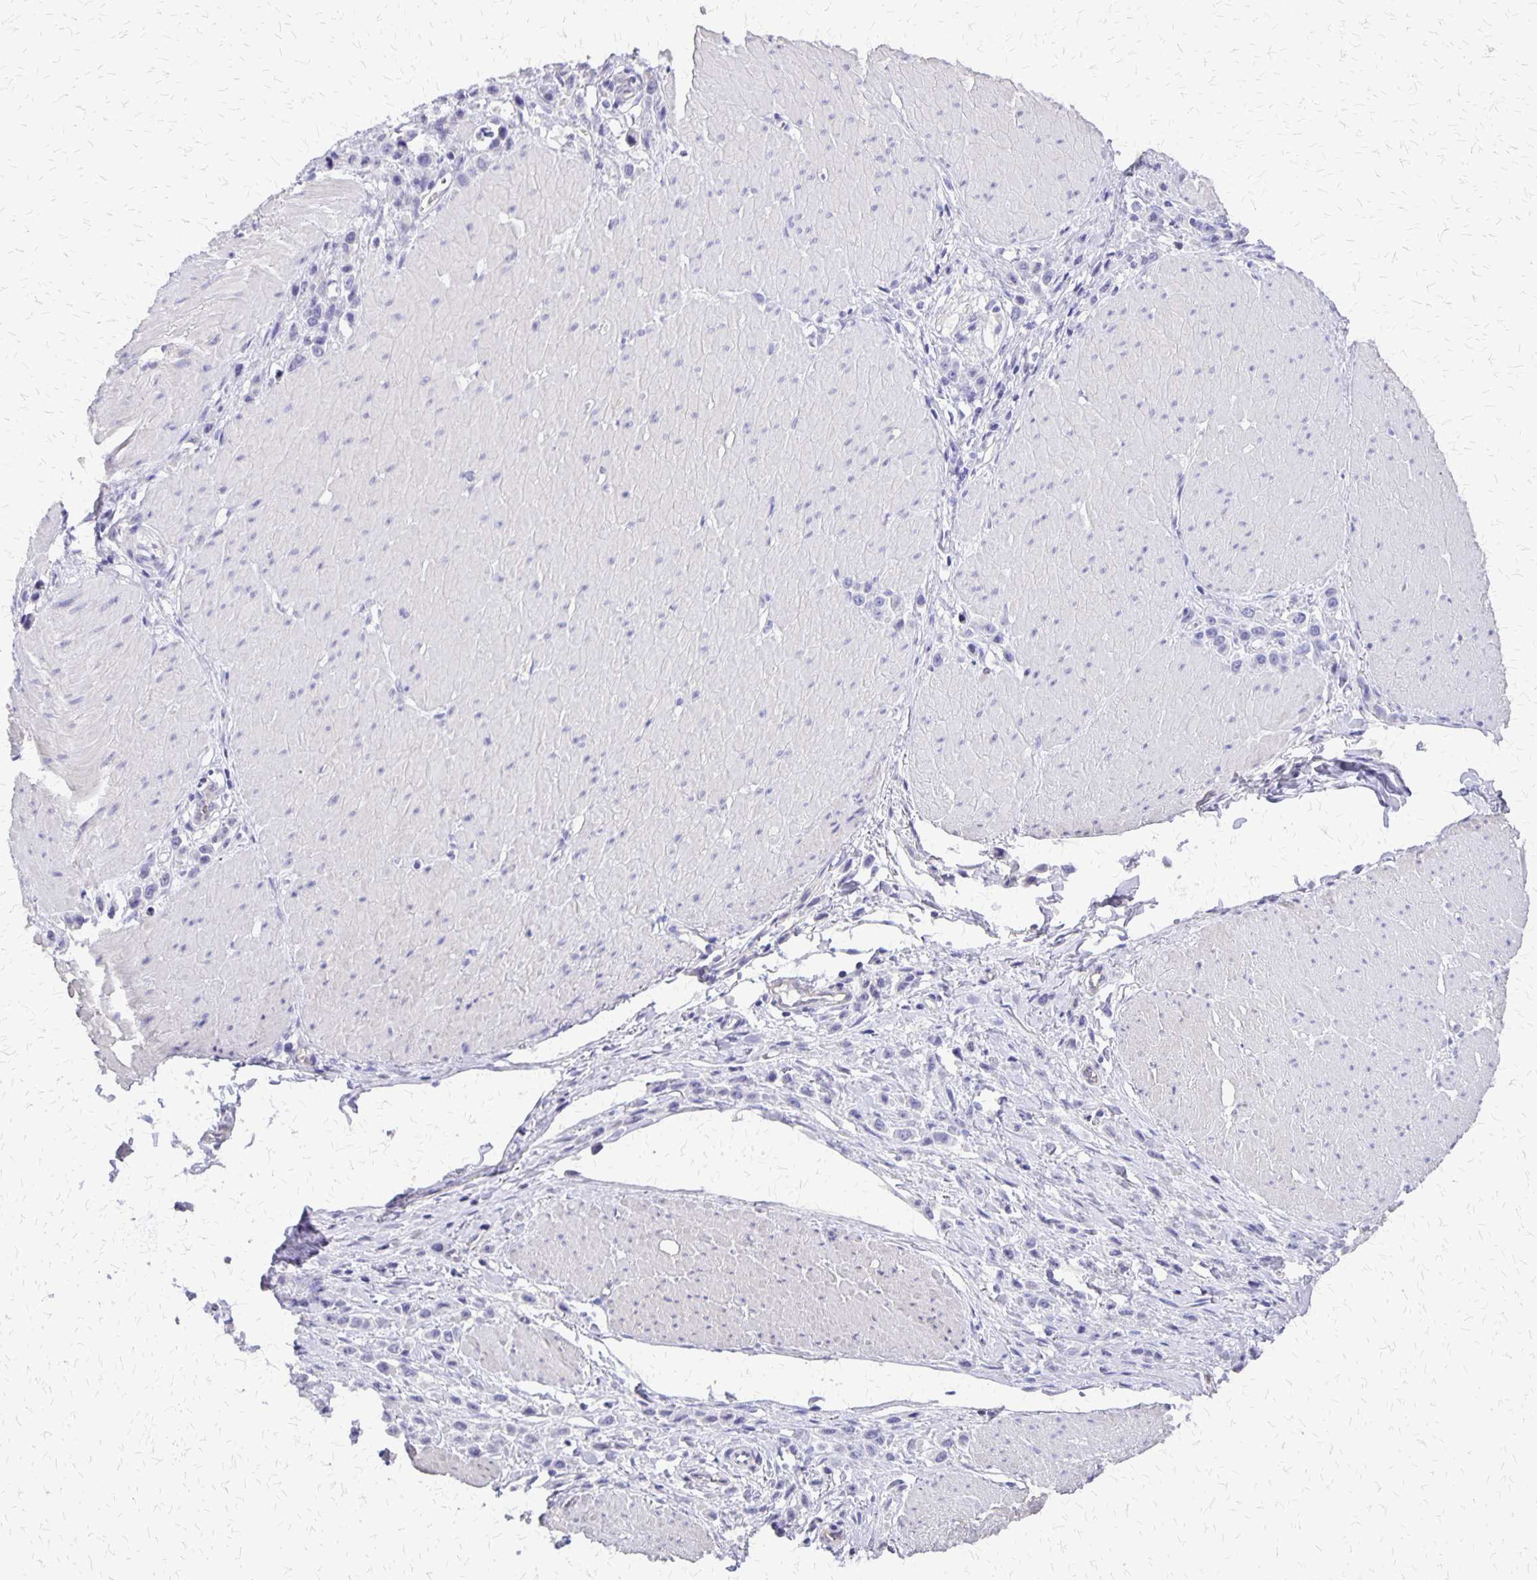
{"staining": {"intensity": "negative", "quantity": "none", "location": "none"}, "tissue": "stomach cancer", "cell_type": "Tumor cells", "image_type": "cancer", "snomed": [{"axis": "morphology", "description": "Adenocarcinoma, NOS"}, {"axis": "topography", "description": "Stomach"}], "caption": "The image demonstrates no staining of tumor cells in adenocarcinoma (stomach).", "gene": "SI", "patient": {"sex": "male", "age": 47}}